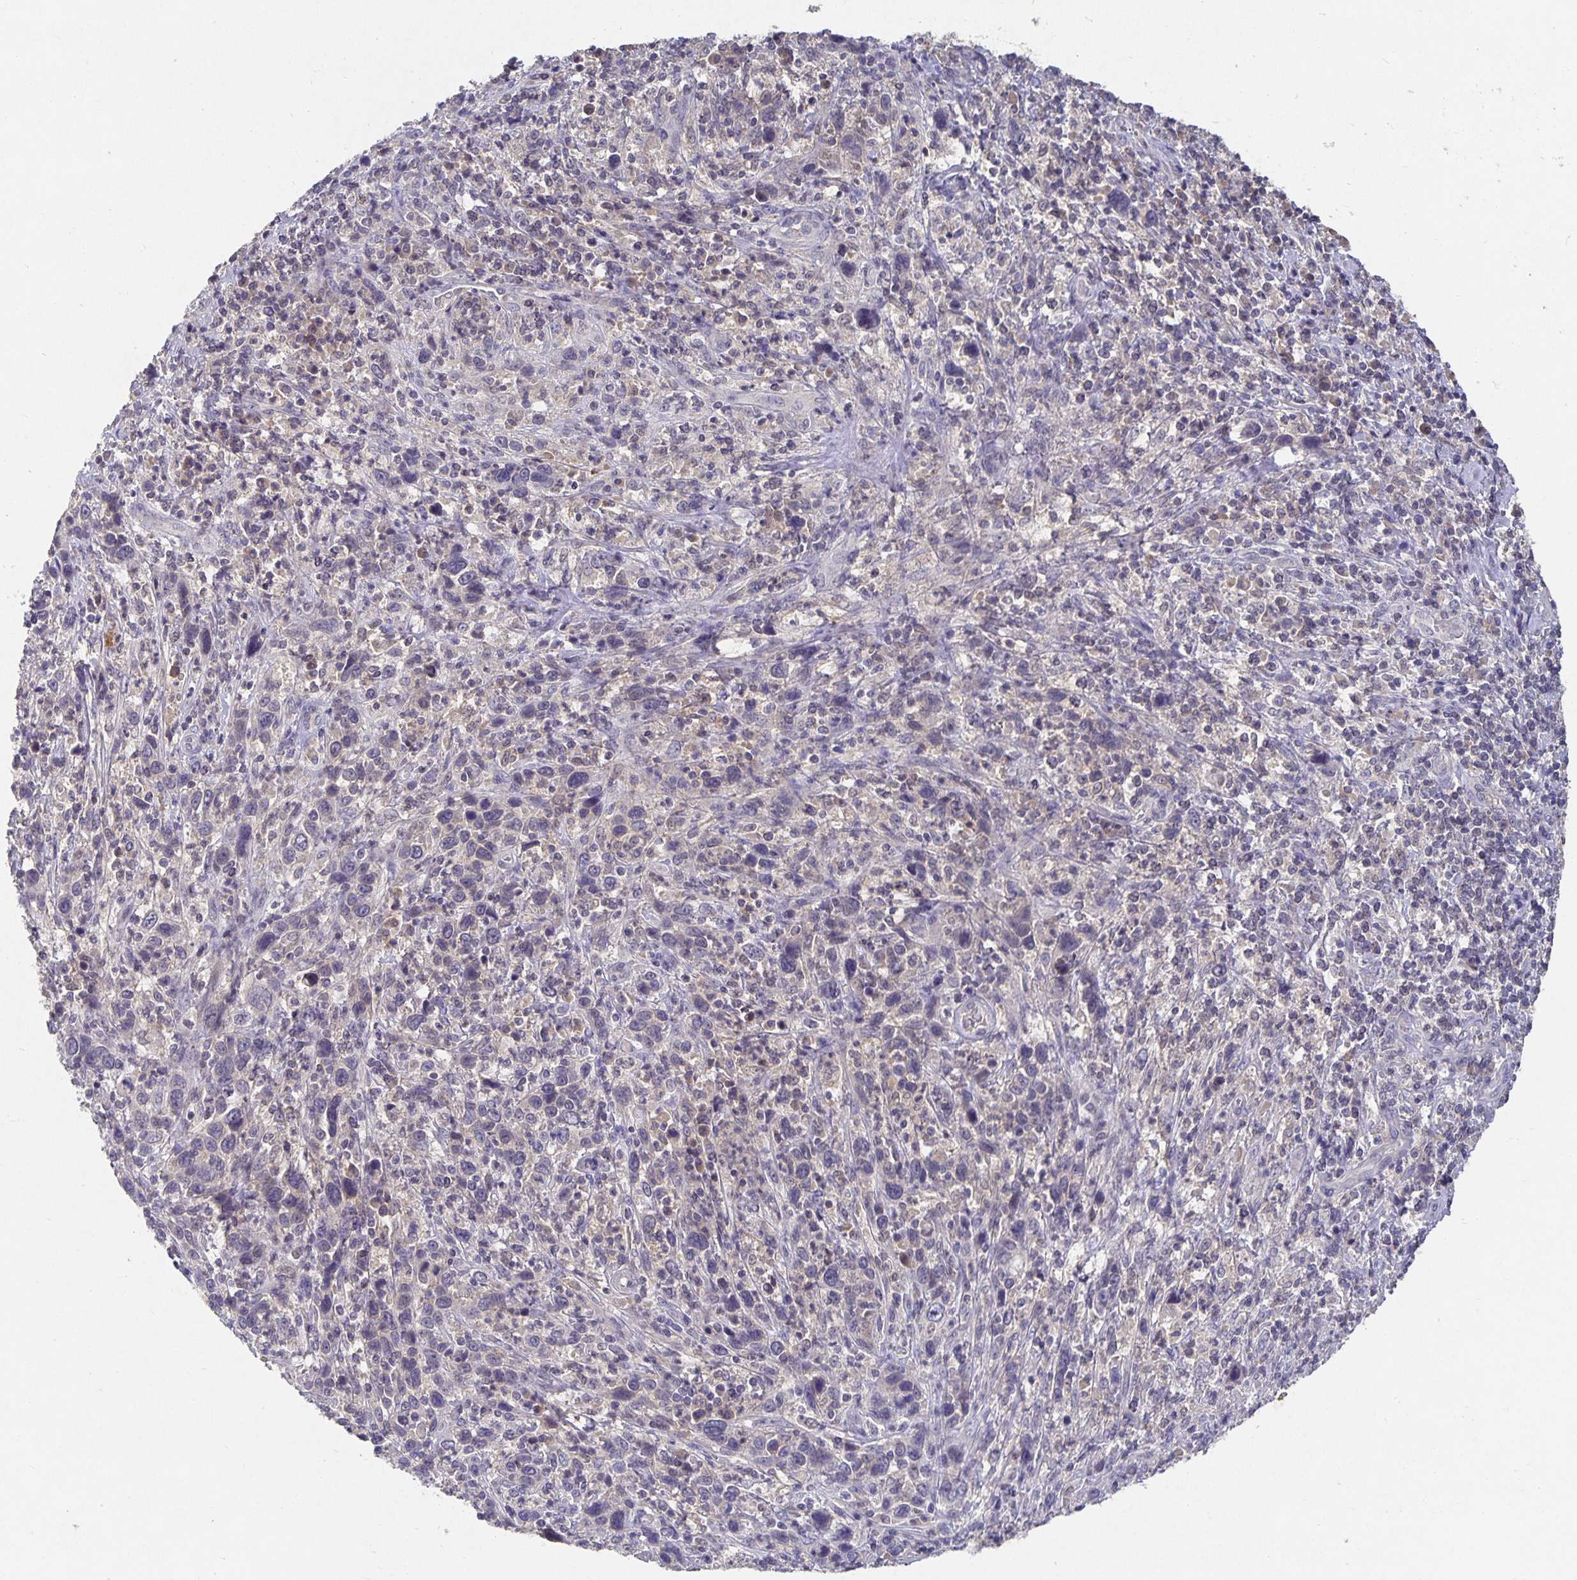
{"staining": {"intensity": "negative", "quantity": "none", "location": "none"}, "tissue": "cervical cancer", "cell_type": "Tumor cells", "image_type": "cancer", "snomed": [{"axis": "morphology", "description": "Squamous cell carcinoma, NOS"}, {"axis": "topography", "description": "Cervix"}], "caption": "An IHC micrograph of cervical cancer is shown. There is no staining in tumor cells of cervical cancer.", "gene": "HEPN1", "patient": {"sex": "female", "age": 46}}